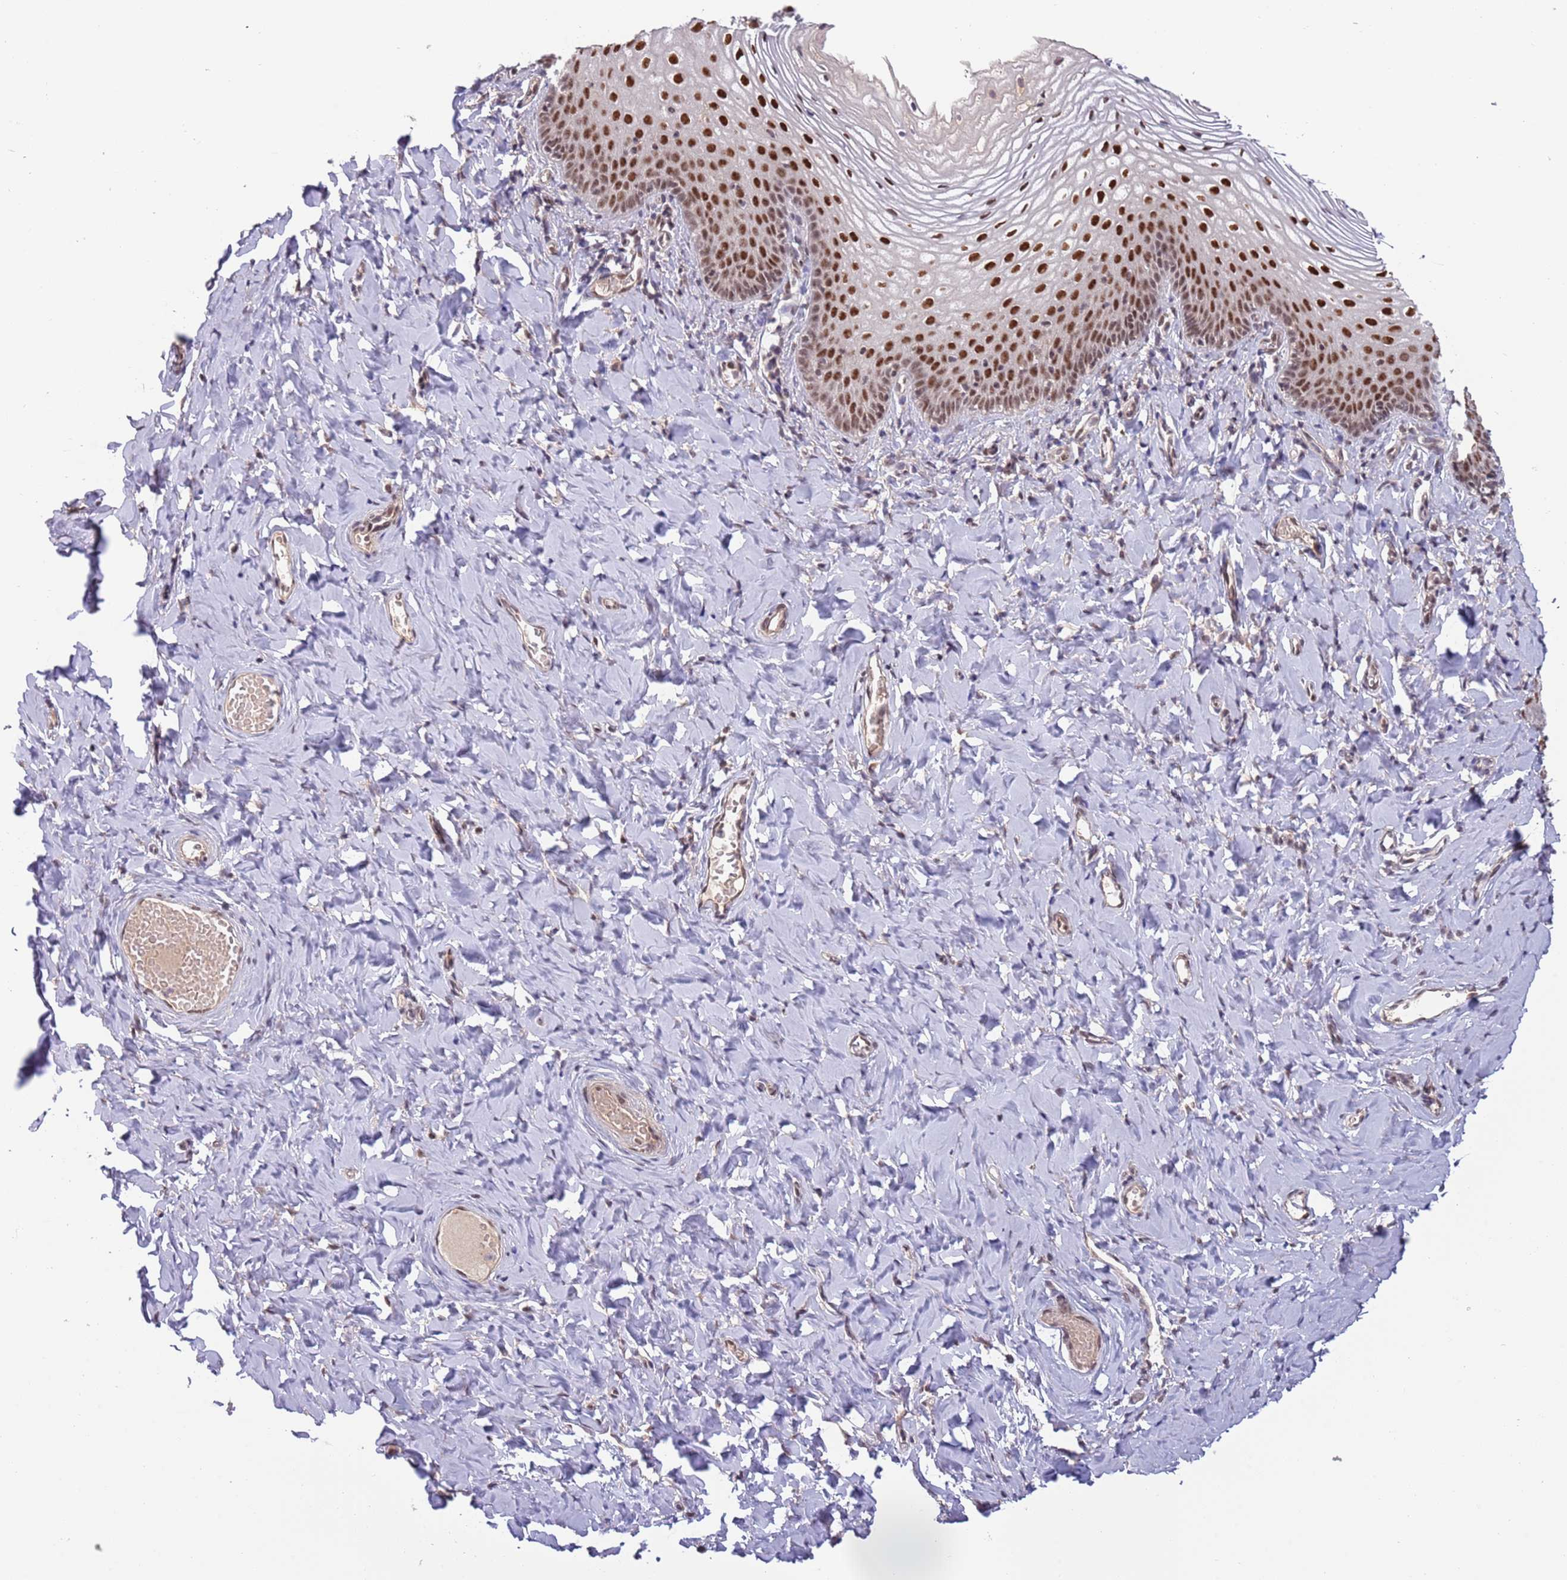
{"staining": {"intensity": "strong", "quantity": ">75%", "location": "nuclear"}, "tissue": "vagina", "cell_type": "Squamous epithelial cells", "image_type": "normal", "snomed": [{"axis": "morphology", "description": "Normal tissue, NOS"}, {"axis": "topography", "description": "Vagina"}], "caption": "Squamous epithelial cells show strong nuclear staining in about >75% of cells in benign vagina.", "gene": "ZBTB7A", "patient": {"sex": "female", "age": 60}}